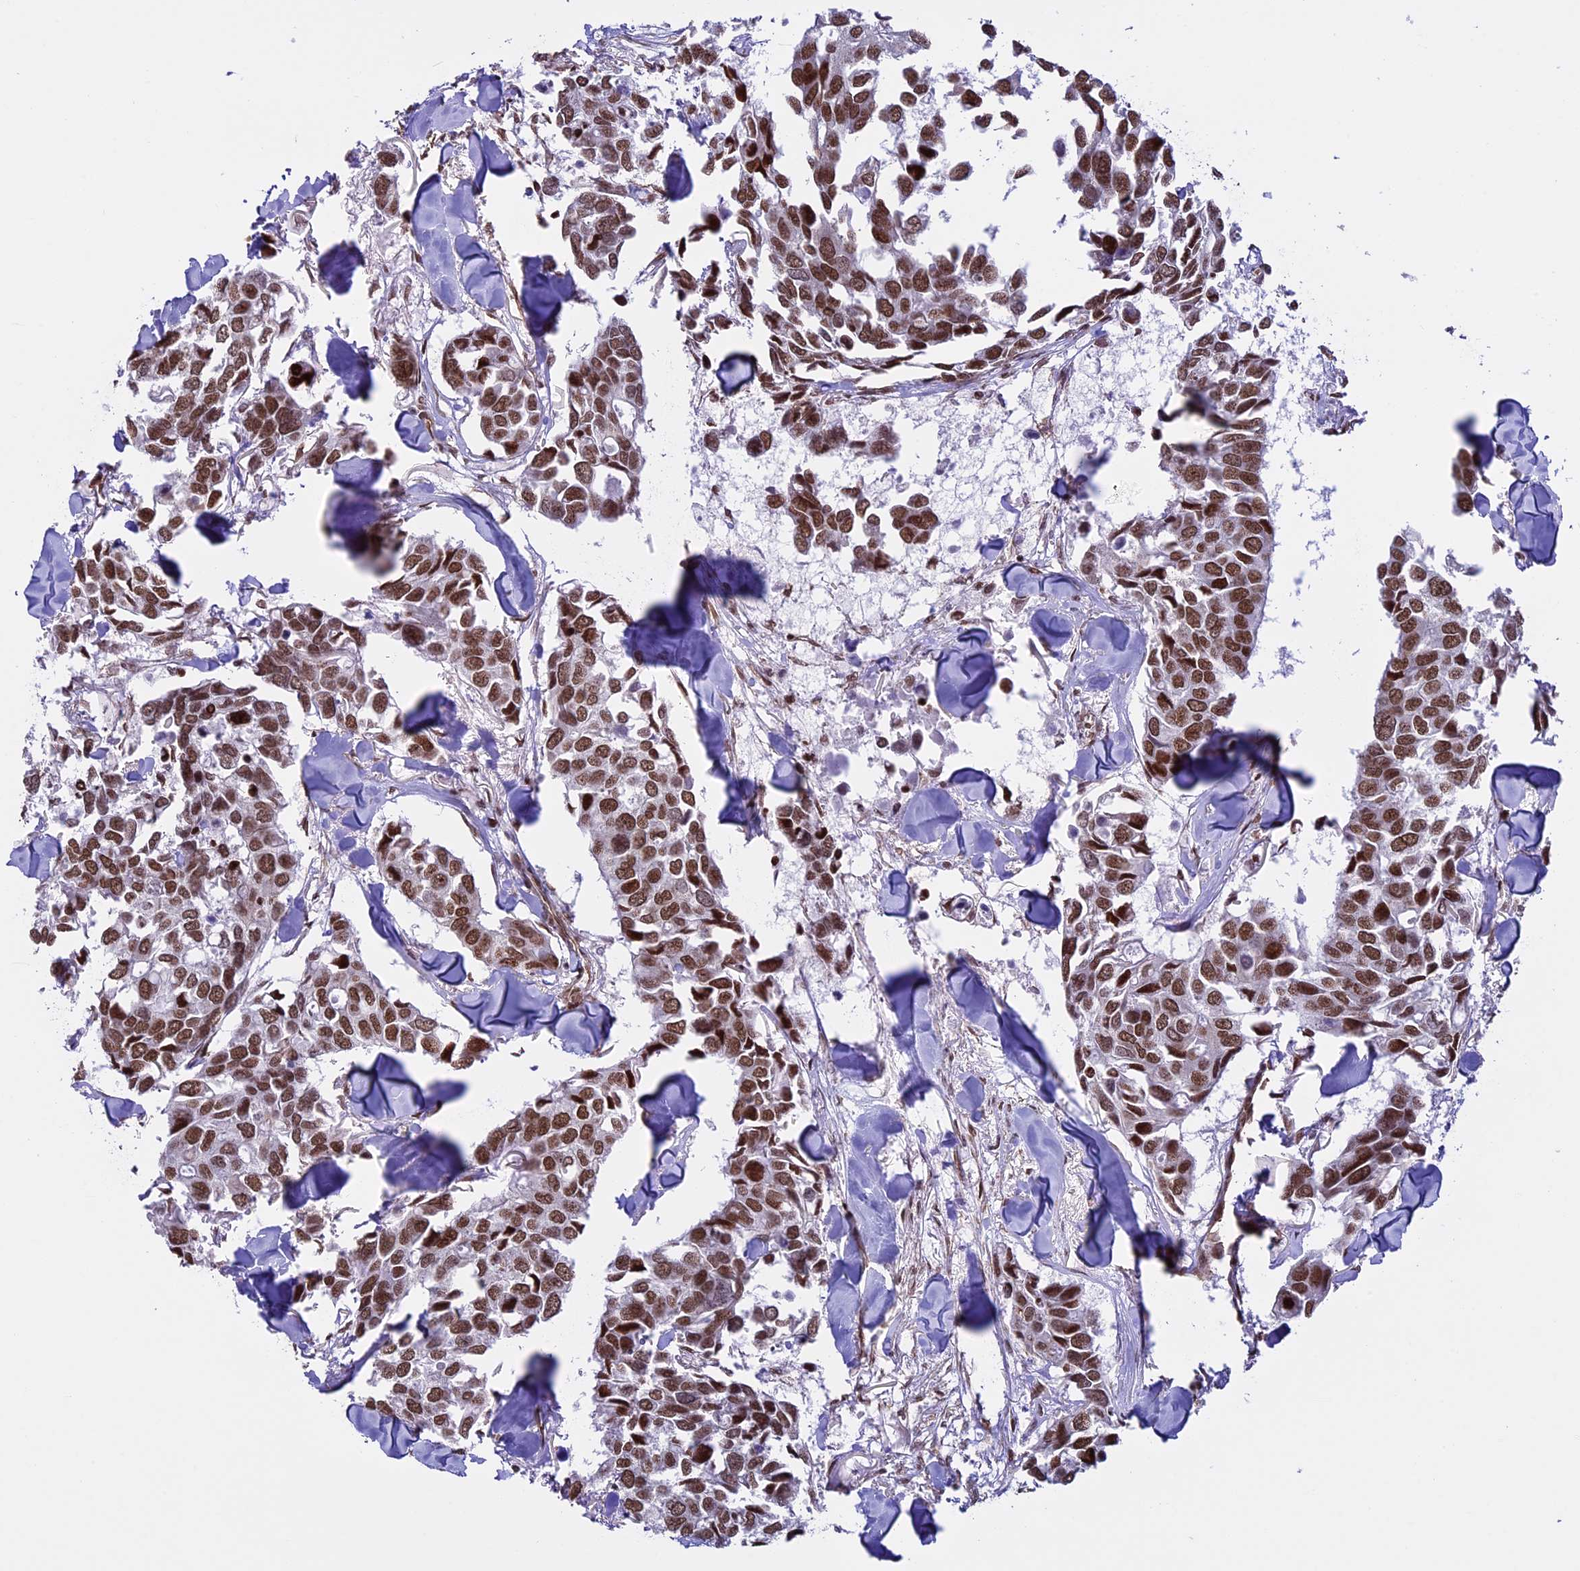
{"staining": {"intensity": "strong", "quantity": ">75%", "location": "nuclear"}, "tissue": "breast cancer", "cell_type": "Tumor cells", "image_type": "cancer", "snomed": [{"axis": "morphology", "description": "Duct carcinoma"}, {"axis": "topography", "description": "Breast"}], "caption": "Immunohistochemistry (DAB) staining of breast cancer displays strong nuclear protein expression in approximately >75% of tumor cells.", "gene": "MPHOSPH8", "patient": {"sex": "female", "age": 83}}